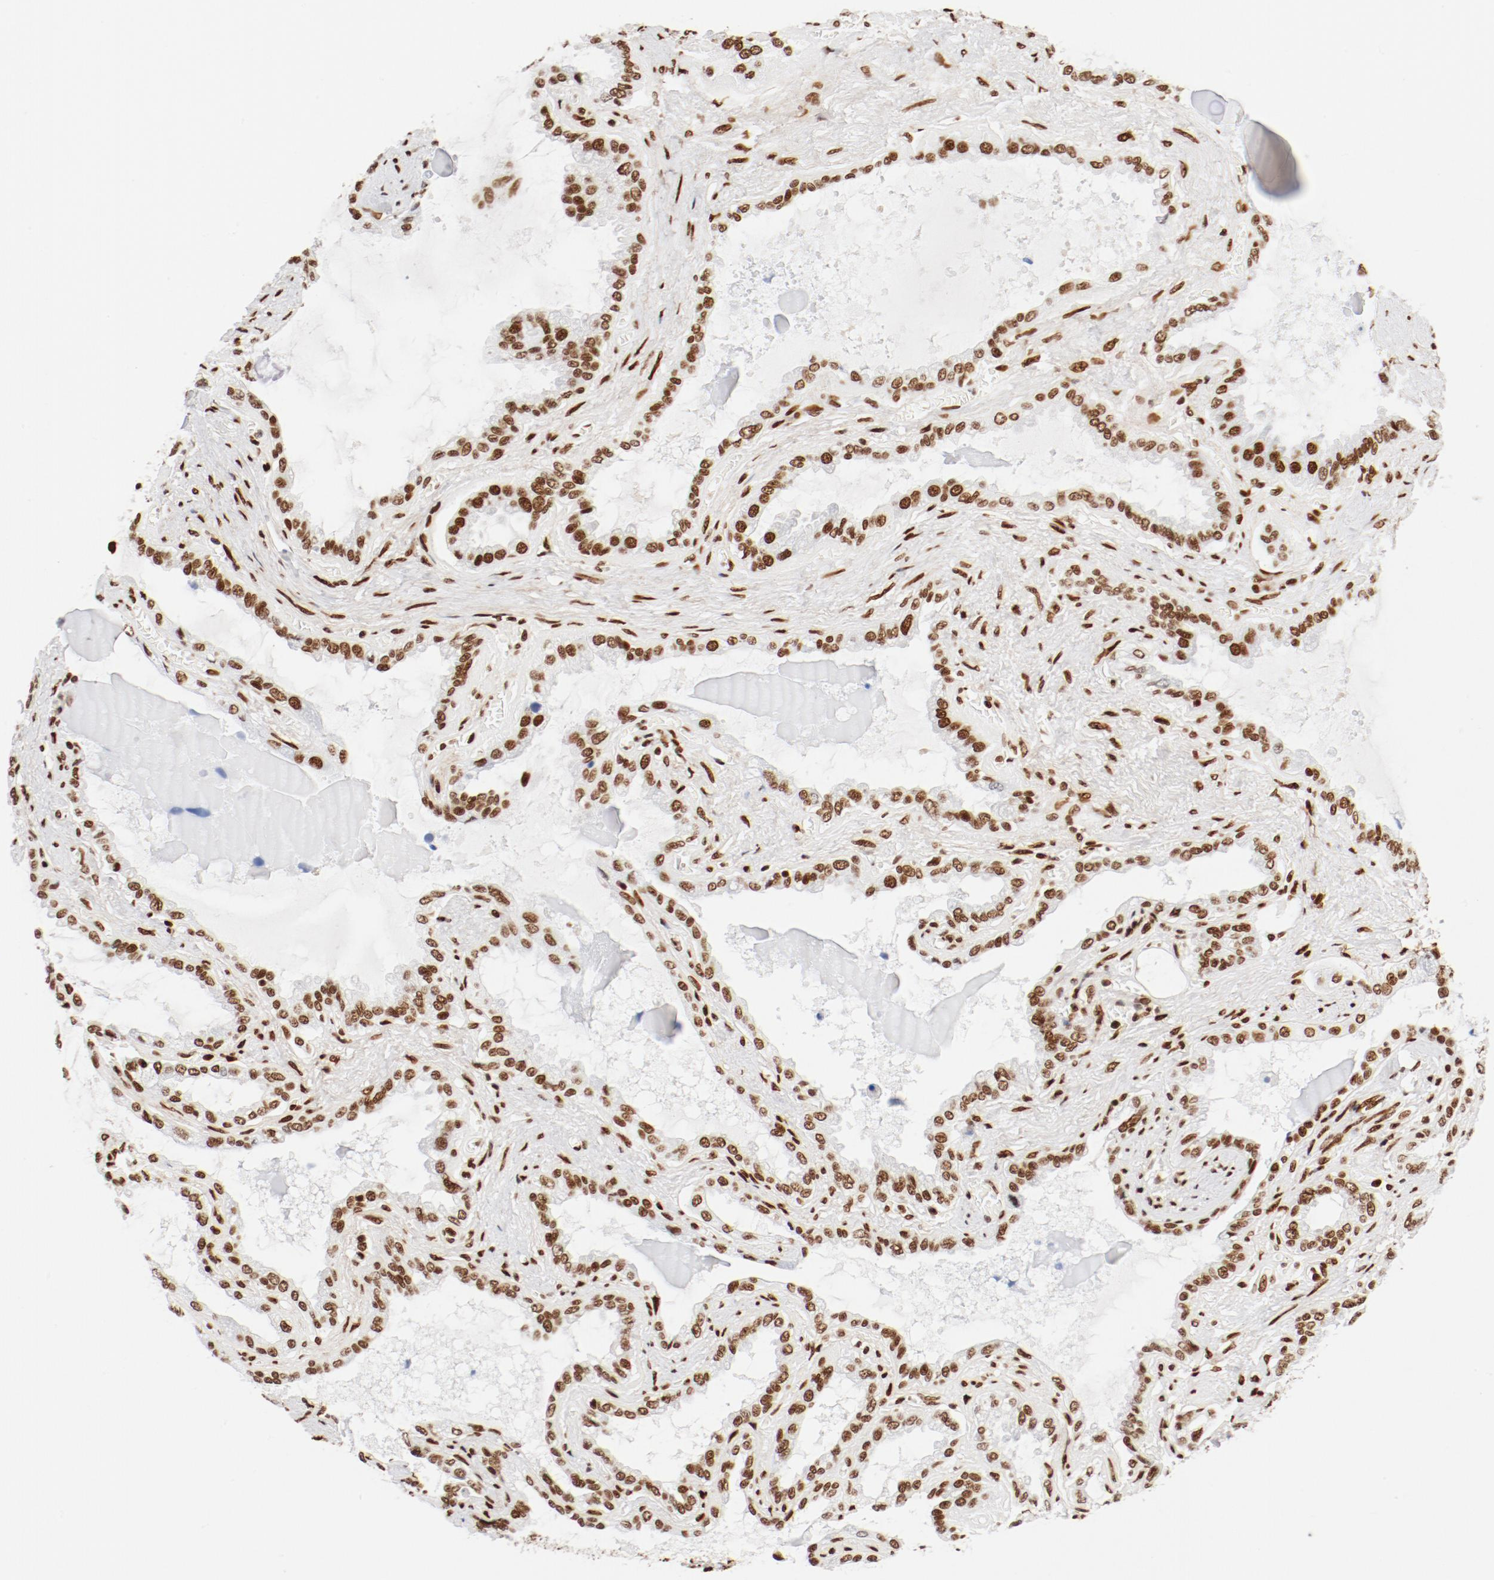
{"staining": {"intensity": "strong", "quantity": ">75%", "location": "nuclear"}, "tissue": "seminal vesicle", "cell_type": "Glandular cells", "image_type": "normal", "snomed": [{"axis": "morphology", "description": "Normal tissue, NOS"}, {"axis": "morphology", "description": "Inflammation, NOS"}, {"axis": "topography", "description": "Urinary bladder"}, {"axis": "topography", "description": "Prostate"}, {"axis": "topography", "description": "Seminal veicle"}], "caption": "Unremarkable seminal vesicle demonstrates strong nuclear expression in about >75% of glandular cells (Brightfield microscopy of DAB IHC at high magnification)..", "gene": "CTBP1", "patient": {"sex": "male", "age": 82}}